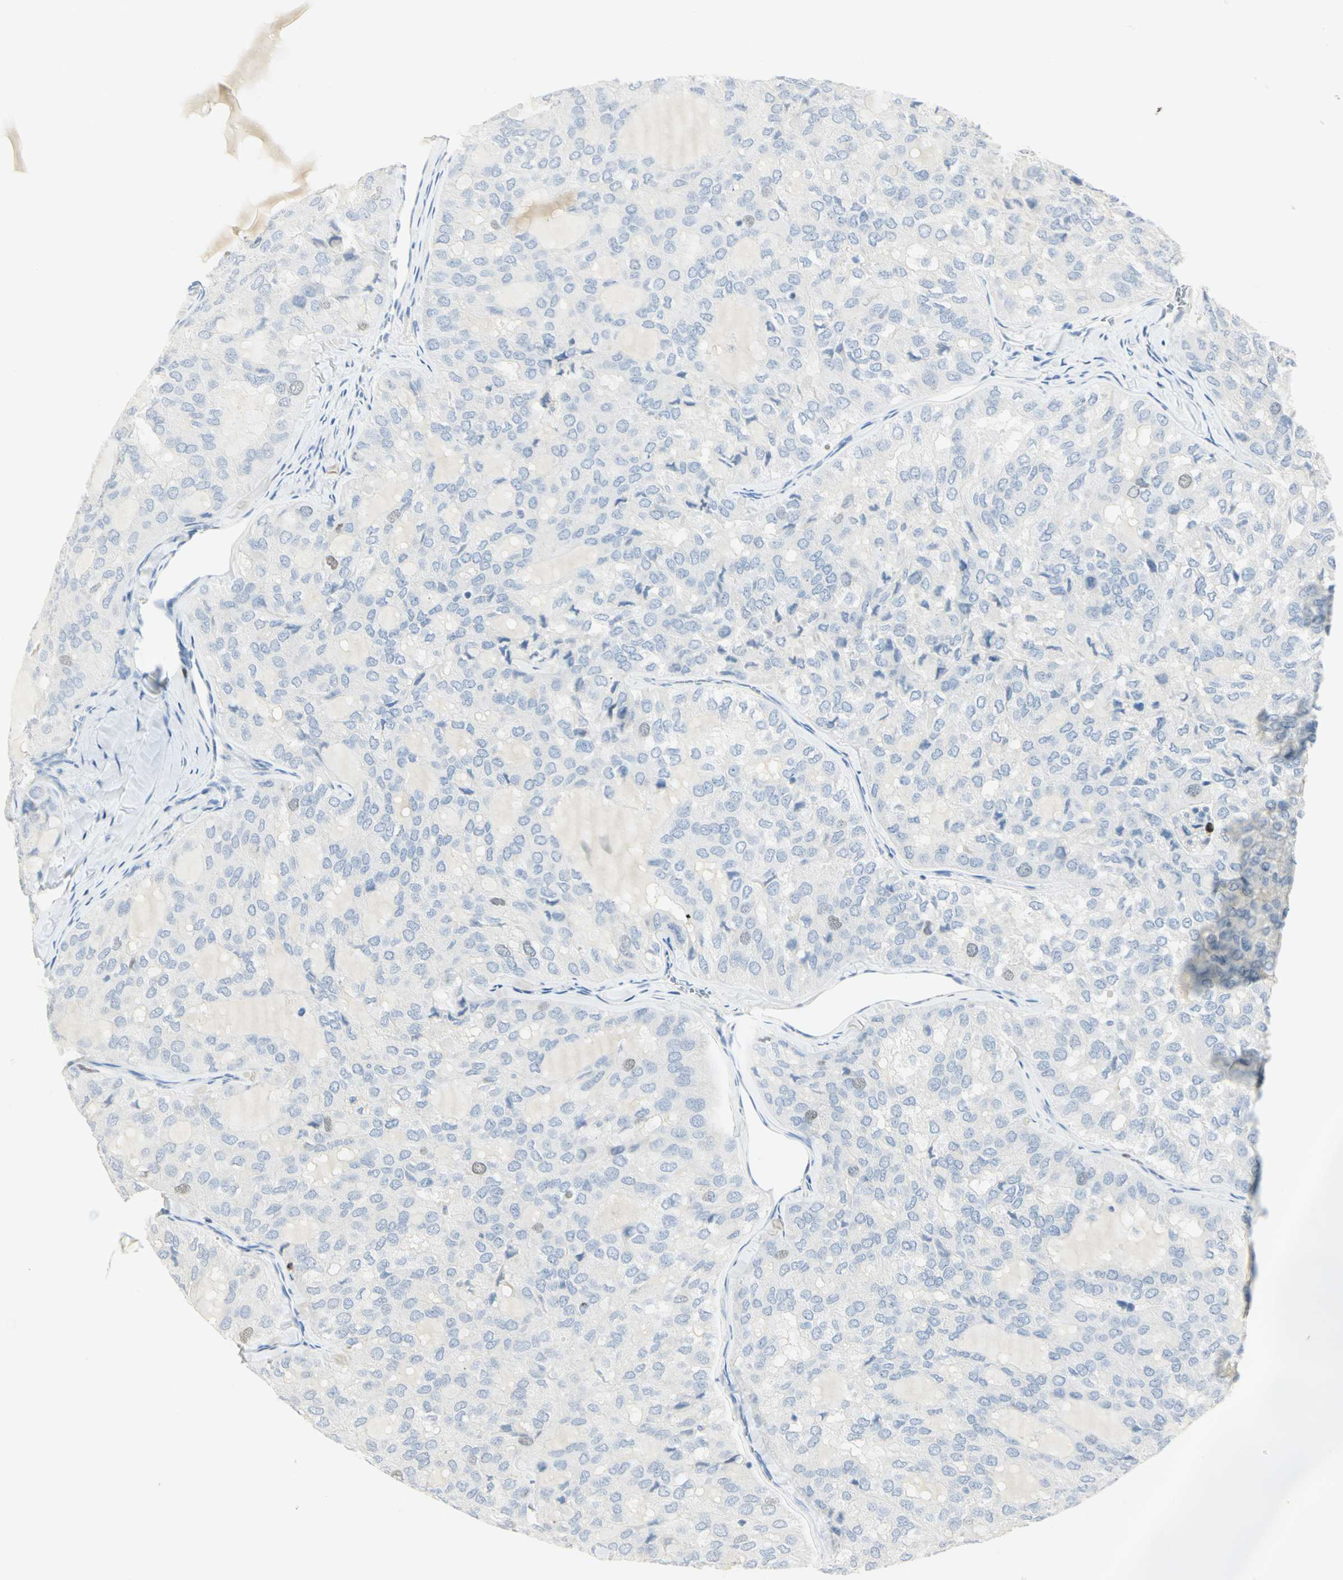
{"staining": {"intensity": "negative", "quantity": "none", "location": "none"}, "tissue": "thyroid cancer", "cell_type": "Tumor cells", "image_type": "cancer", "snomed": [{"axis": "morphology", "description": "Follicular adenoma carcinoma, NOS"}, {"axis": "topography", "description": "Thyroid gland"}], "caption": "The micrograph demonstrates no staining of tumor cells in follicular adenoma carcinoma (thyroid).", "gene": "HELLS", "patient": {"sex": "male", "age": 75}}